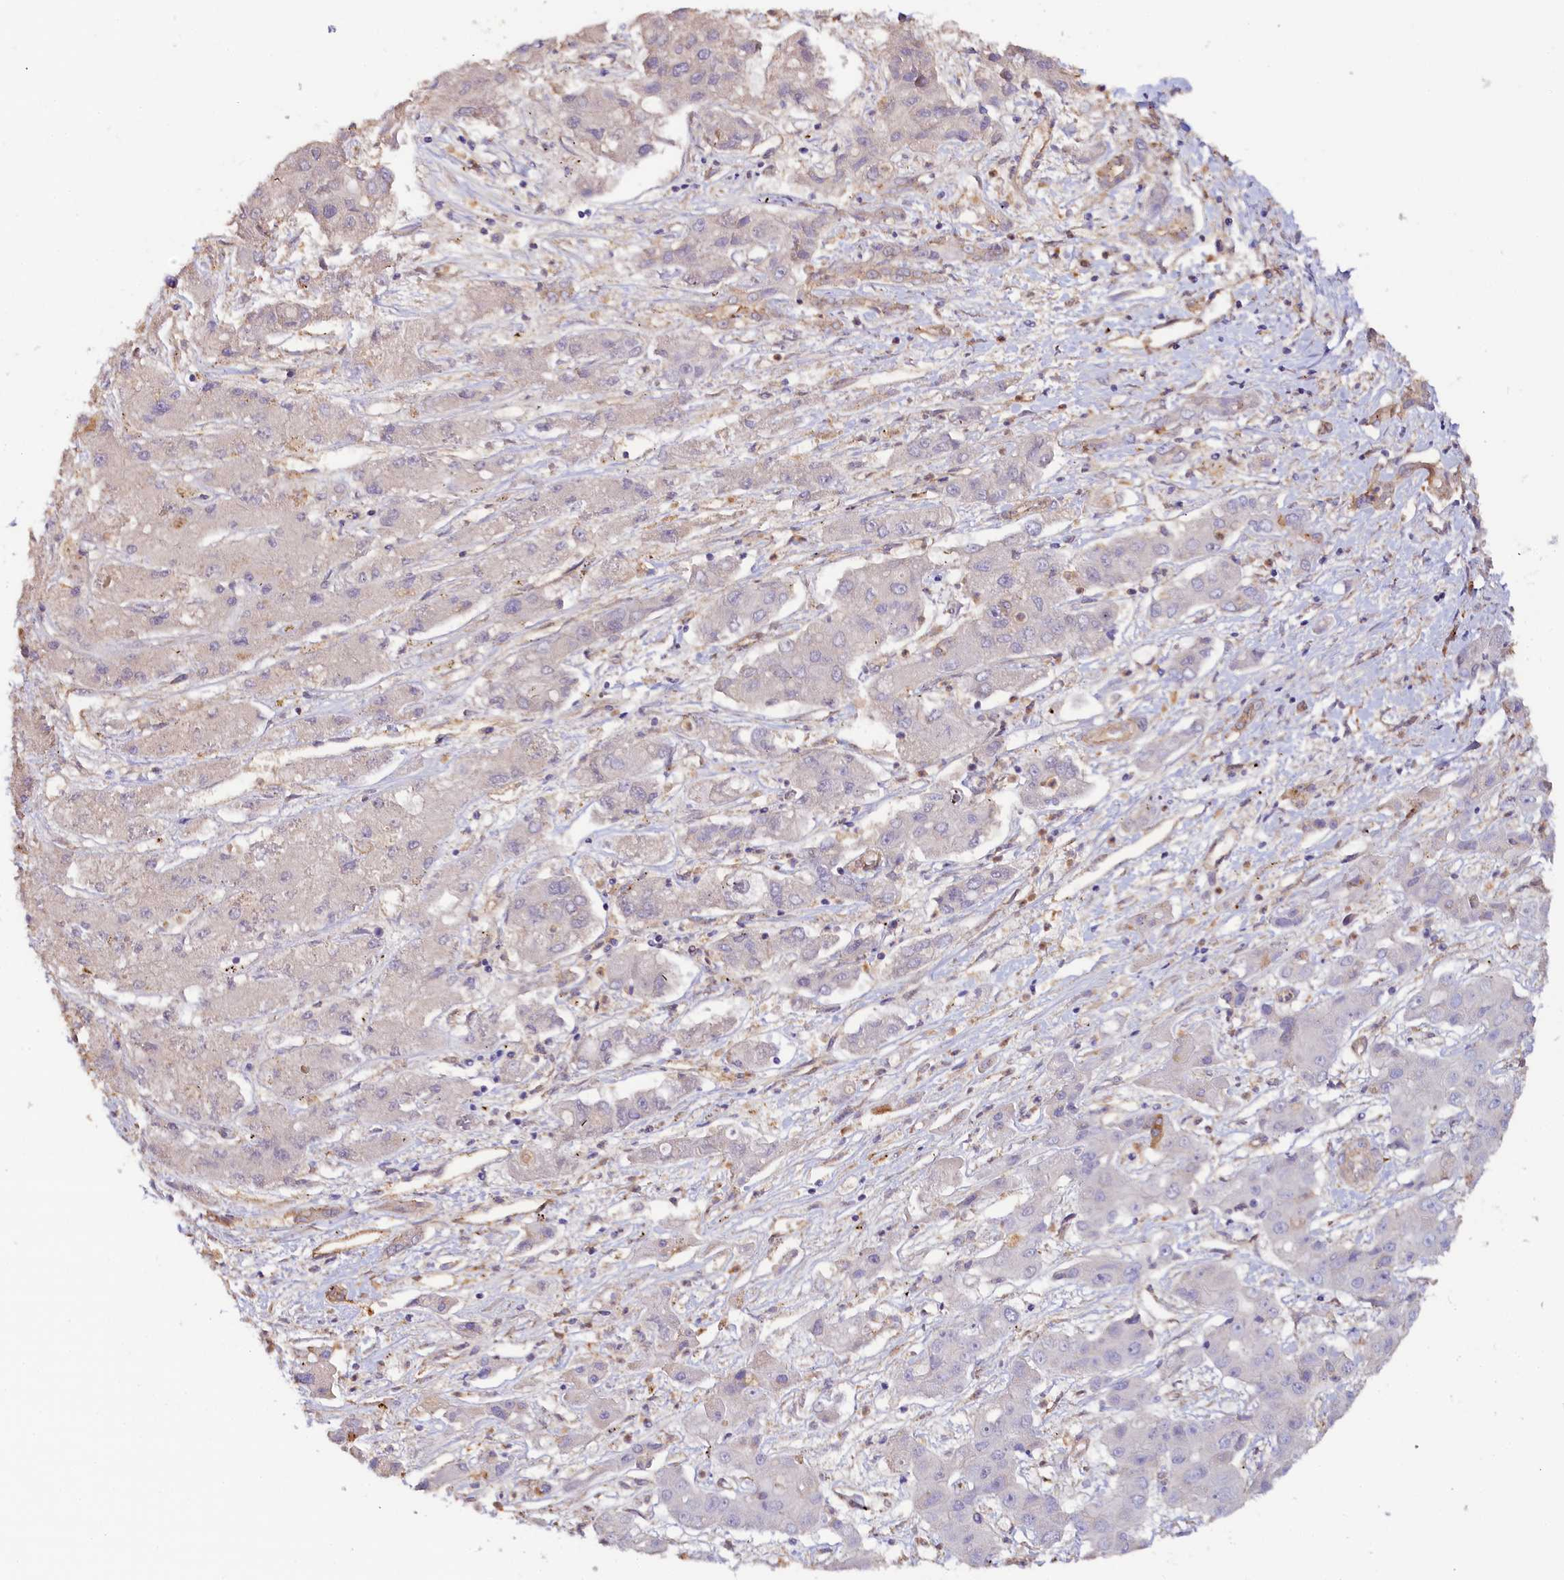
{"staining": {"intensity": "negative", "quantity": "none", "location": "none"}, "tissue": "liver cancer", "cell_type": "Tumor cells", "image_type": "cancer", "snomed": [{"axis": "morphology", "description": "Cholangiocarcinoma"}, {"axis": "topography", "description": "Liver"}], "caption": "Immunohistochemistry micrograph of liver cholangiocarcinoma stained for a protein (brown), which reveals no positivity in tumor cells.", "gene": "KATNB1", "patient": {"sex": "male", "age": 67}}